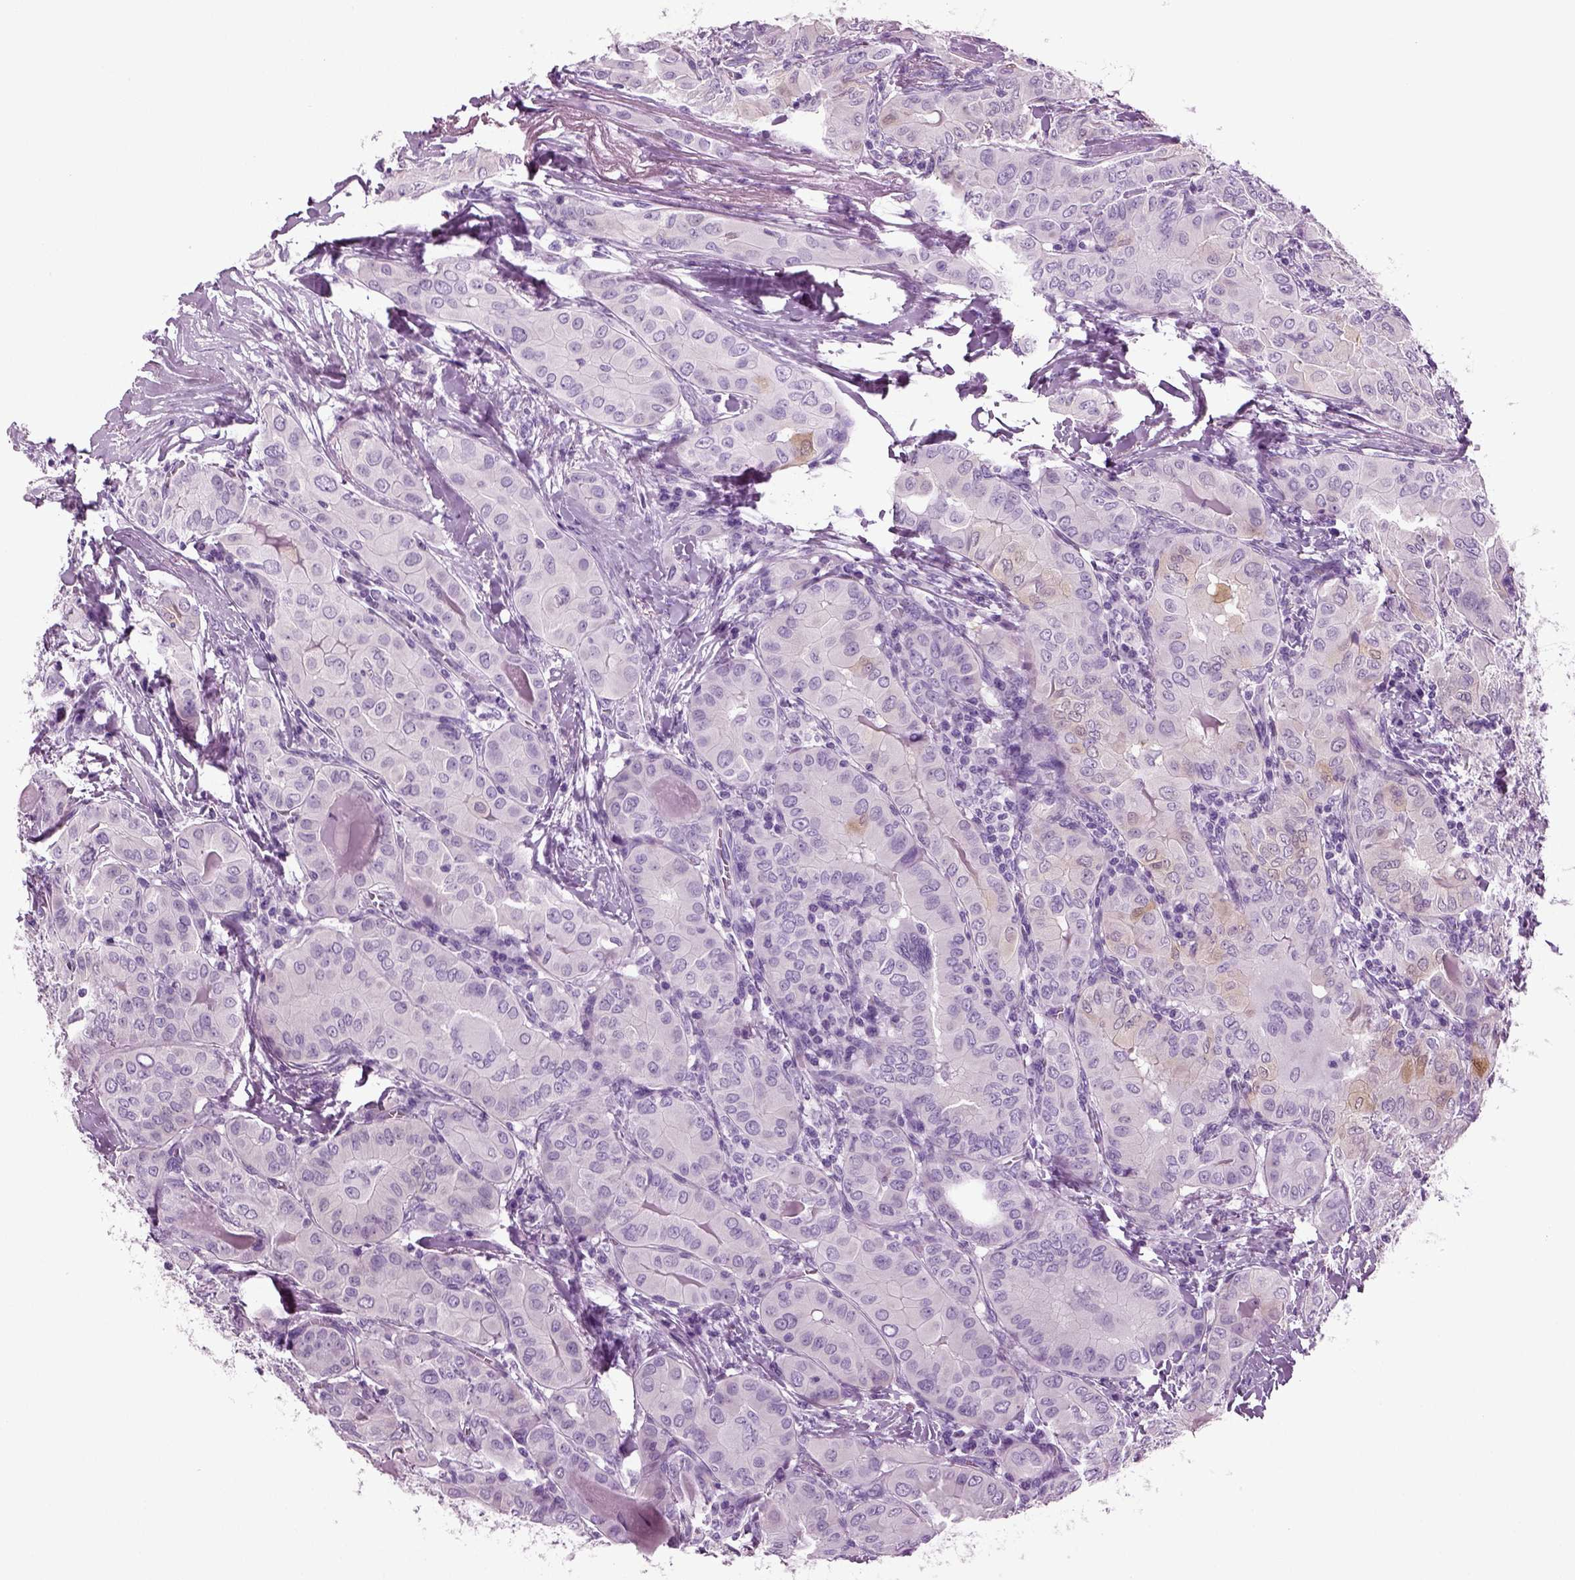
{"staining": {"intensity": "weak", "quantity": "<25%", "location": "cytoplasmic/membranous"}, "tissue": "thyroid cancer", "cell_type": "Tumor cells", "image_type": "cancer", "snomed": [{"axis": "morphology", "description": "Papillary adenocarcinoma, NOS"}, {"axis": "topography", "description": "Thyroid gland"}], "caption": "This is an immunohistochemistry (IHC) photomicrograph of thyroid cancer (papillary adenocarcinoma). There is no staining in tumor cells.", "gene": "CRABP1", "patient": {"sex": "female", "age": 37}}